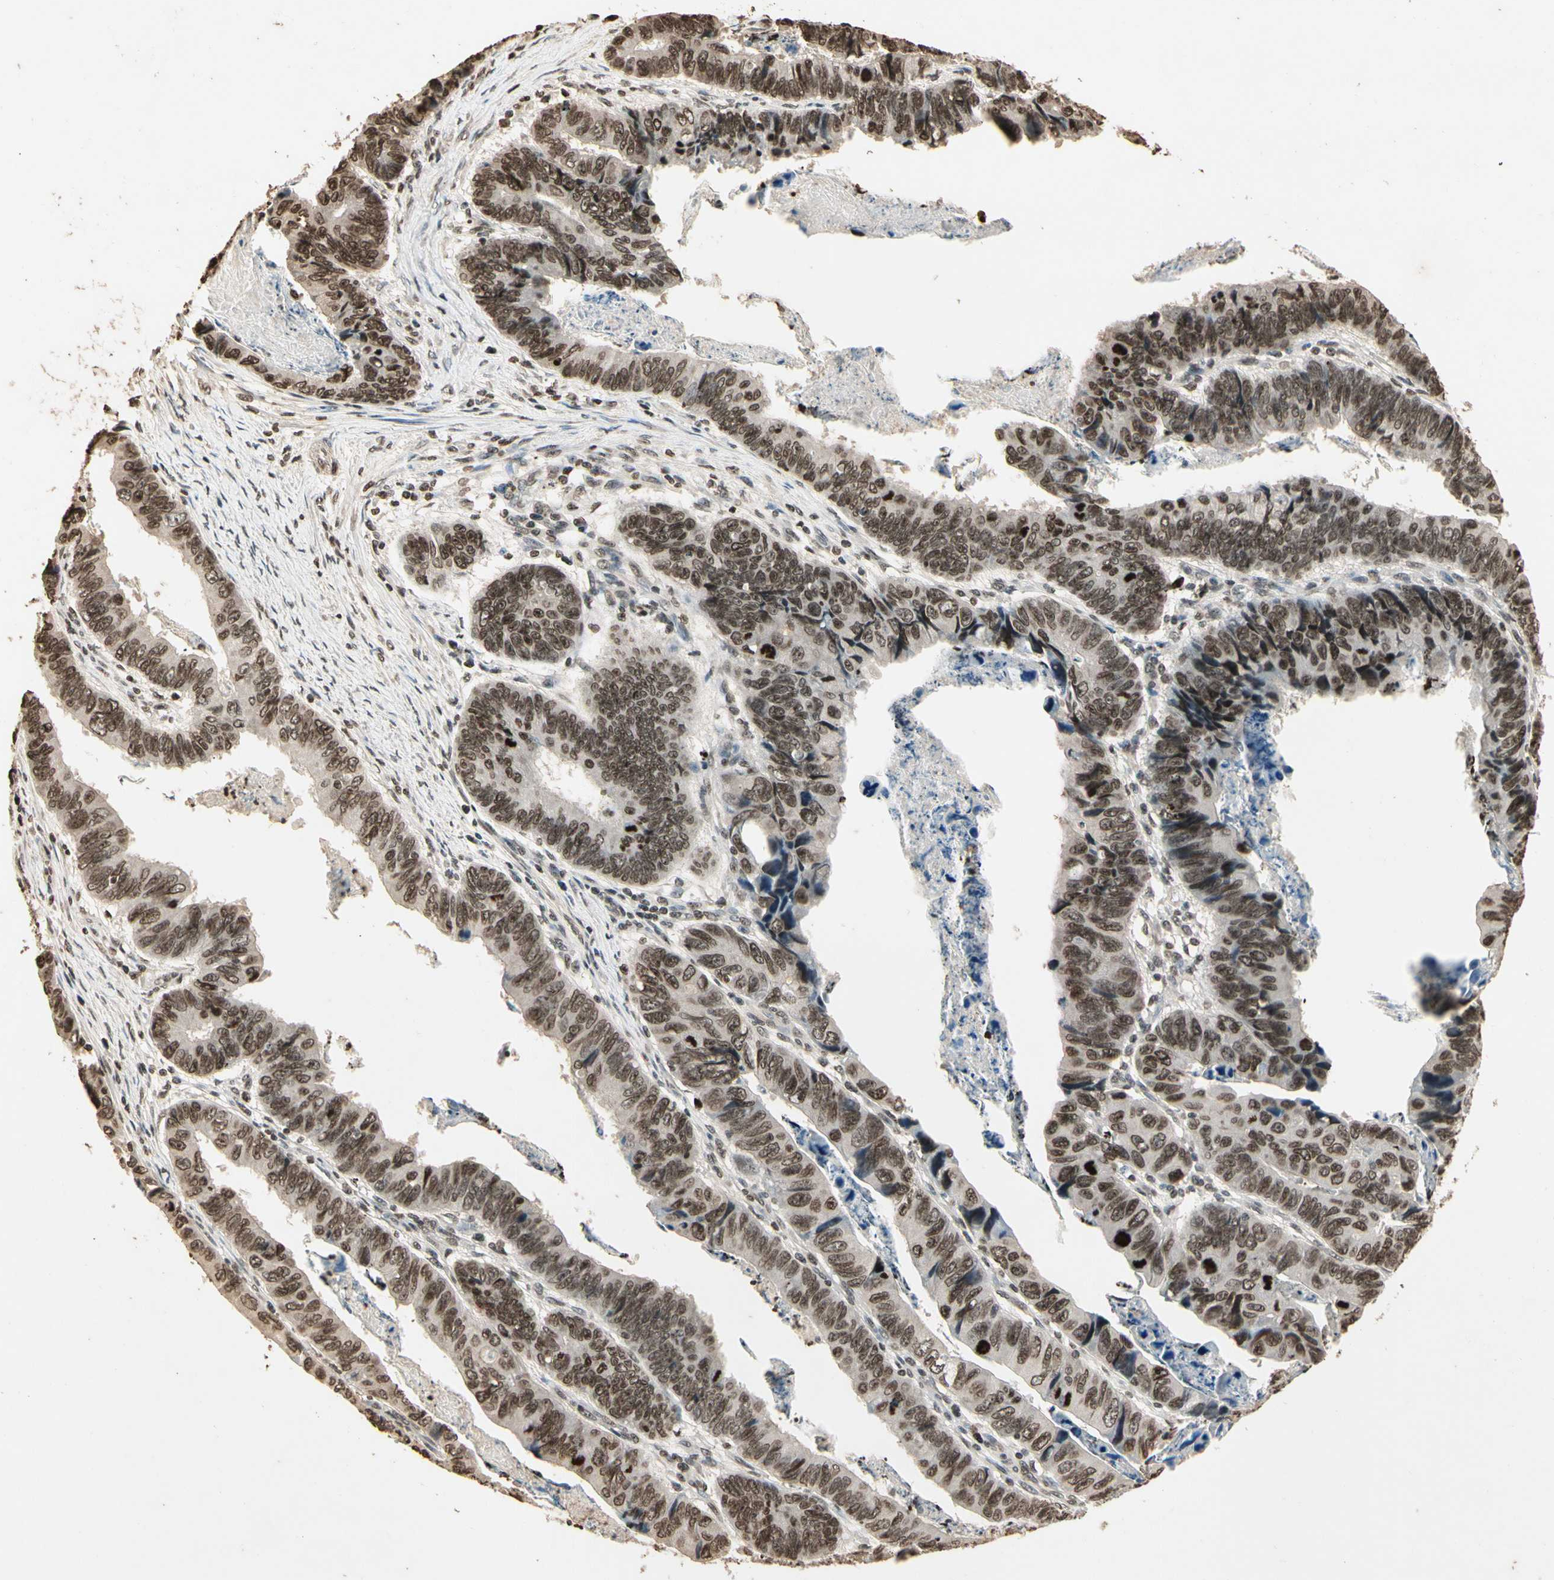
{"staining": {"intensity": "moderate", "quantity": "25%-75%", "location": "cytoplasmic/membranous,nuclear"}, "tissue": "stomach cancer", "cell_type": "Tumor cells", "image_type": "cancer", "snomed": [{"axis": "morphology", "description": "Adenocarcinoma, NOS"}, {"axis": "topography", "description": "Stomach, lower"}], "caption": "Stomach cancer (adenocarcinoma) stained with DAB immunohistochemistry exhibits medium levels of moderate cytoplasmic/membranous and nuclear staining in approximately 25%-75% of tumor cells.", "gene": "TOP1", "patient": {"sex": "male", "age": 77}}